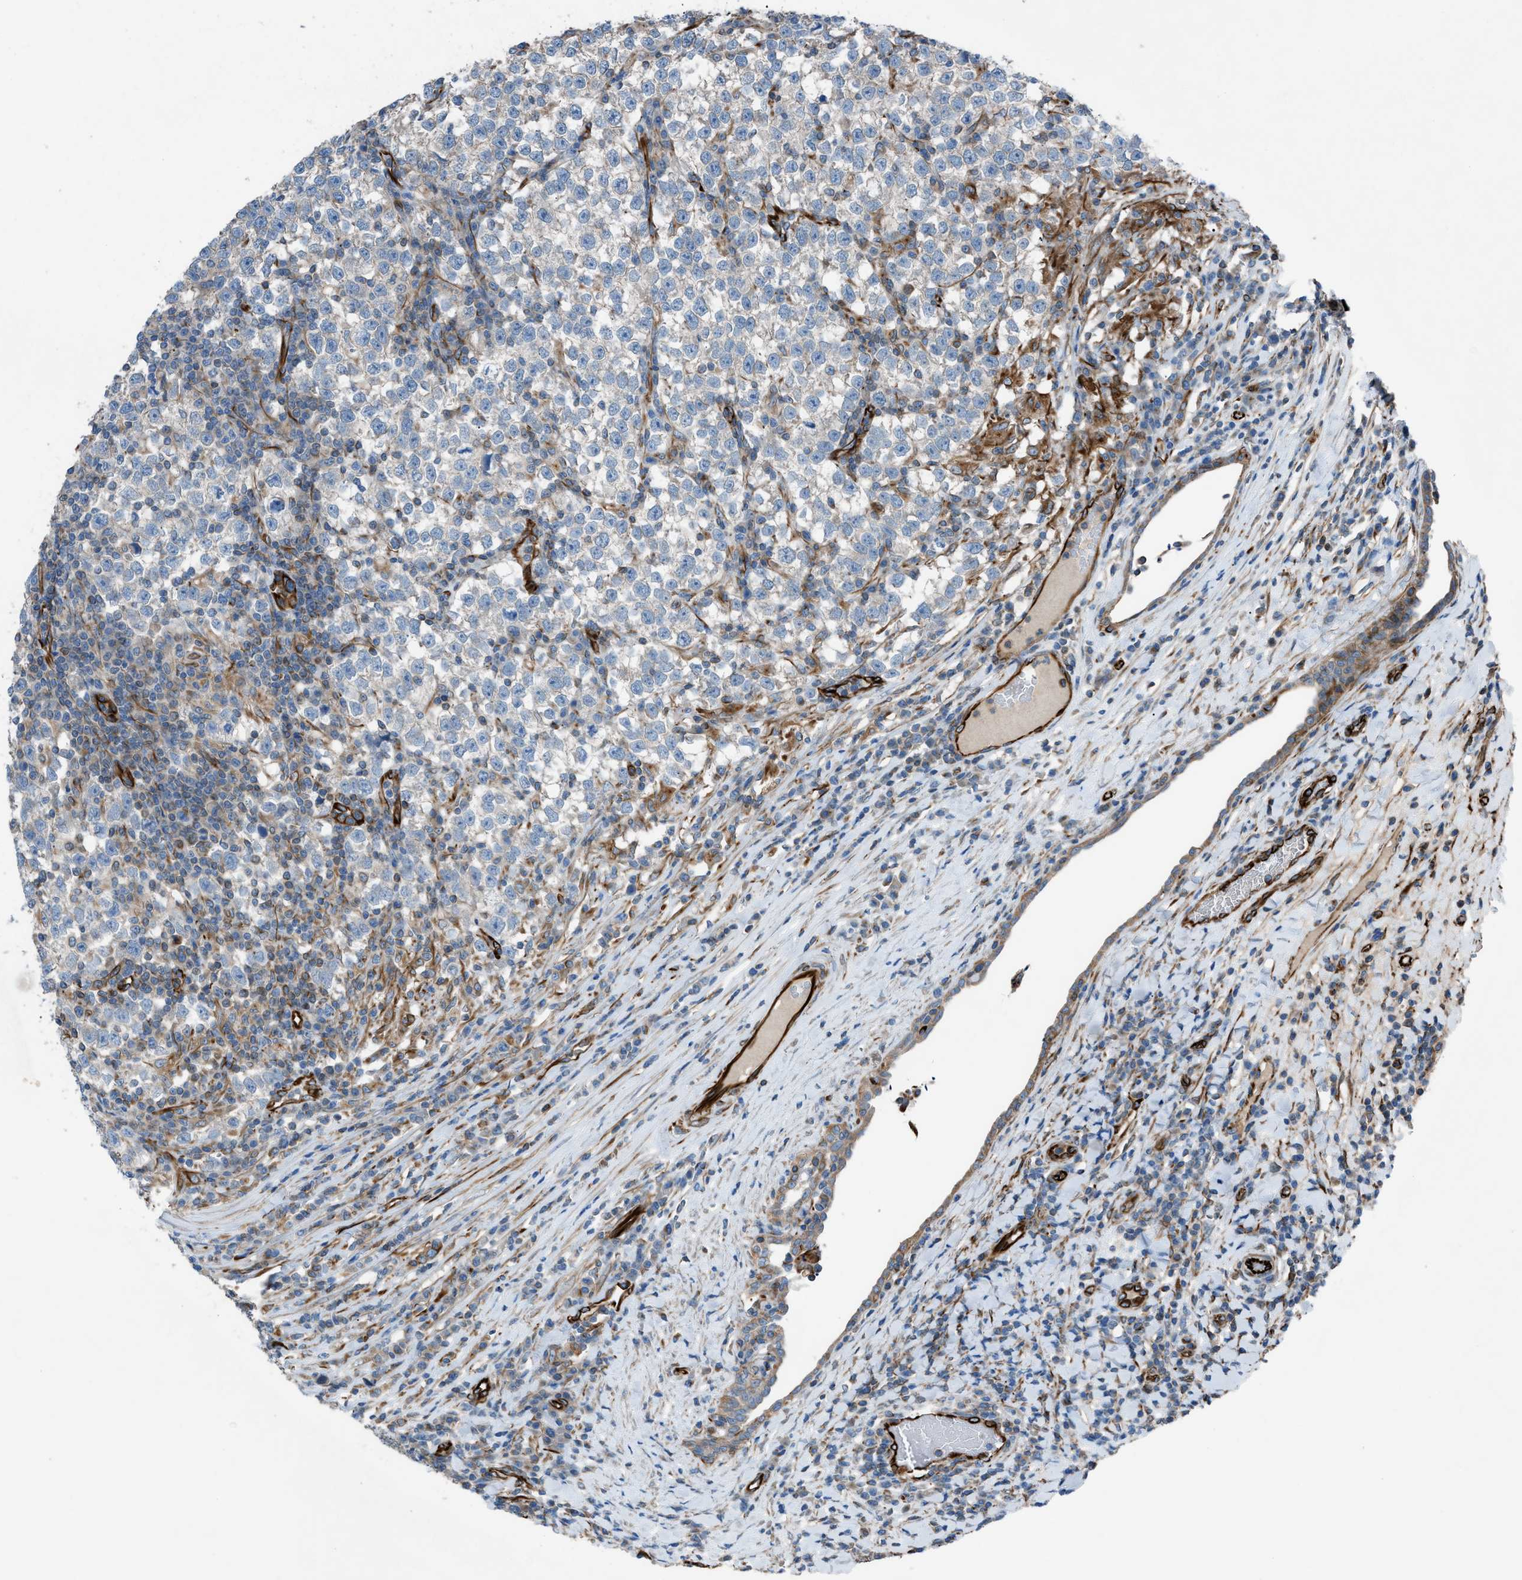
{"staining": {"intensity": "negative", "quantity": "none", "location": "none"}, "tissue": "testis cancer", "cell_type": "Tumor cells", "image_type": "cancer", "snomed": [{"axis": "morphology", "description": "Normal tissue, NOS"}, {"axis": "morphology", "description": "Seminoma, NOS"}, {"axis": "topography", "description": "Testis"}], "caption": "Tumor cells are negative for protein expression in human testis cancer (seminoma).", "gene": "CABP7", "patient": {"sex": "male", "age": 43}}